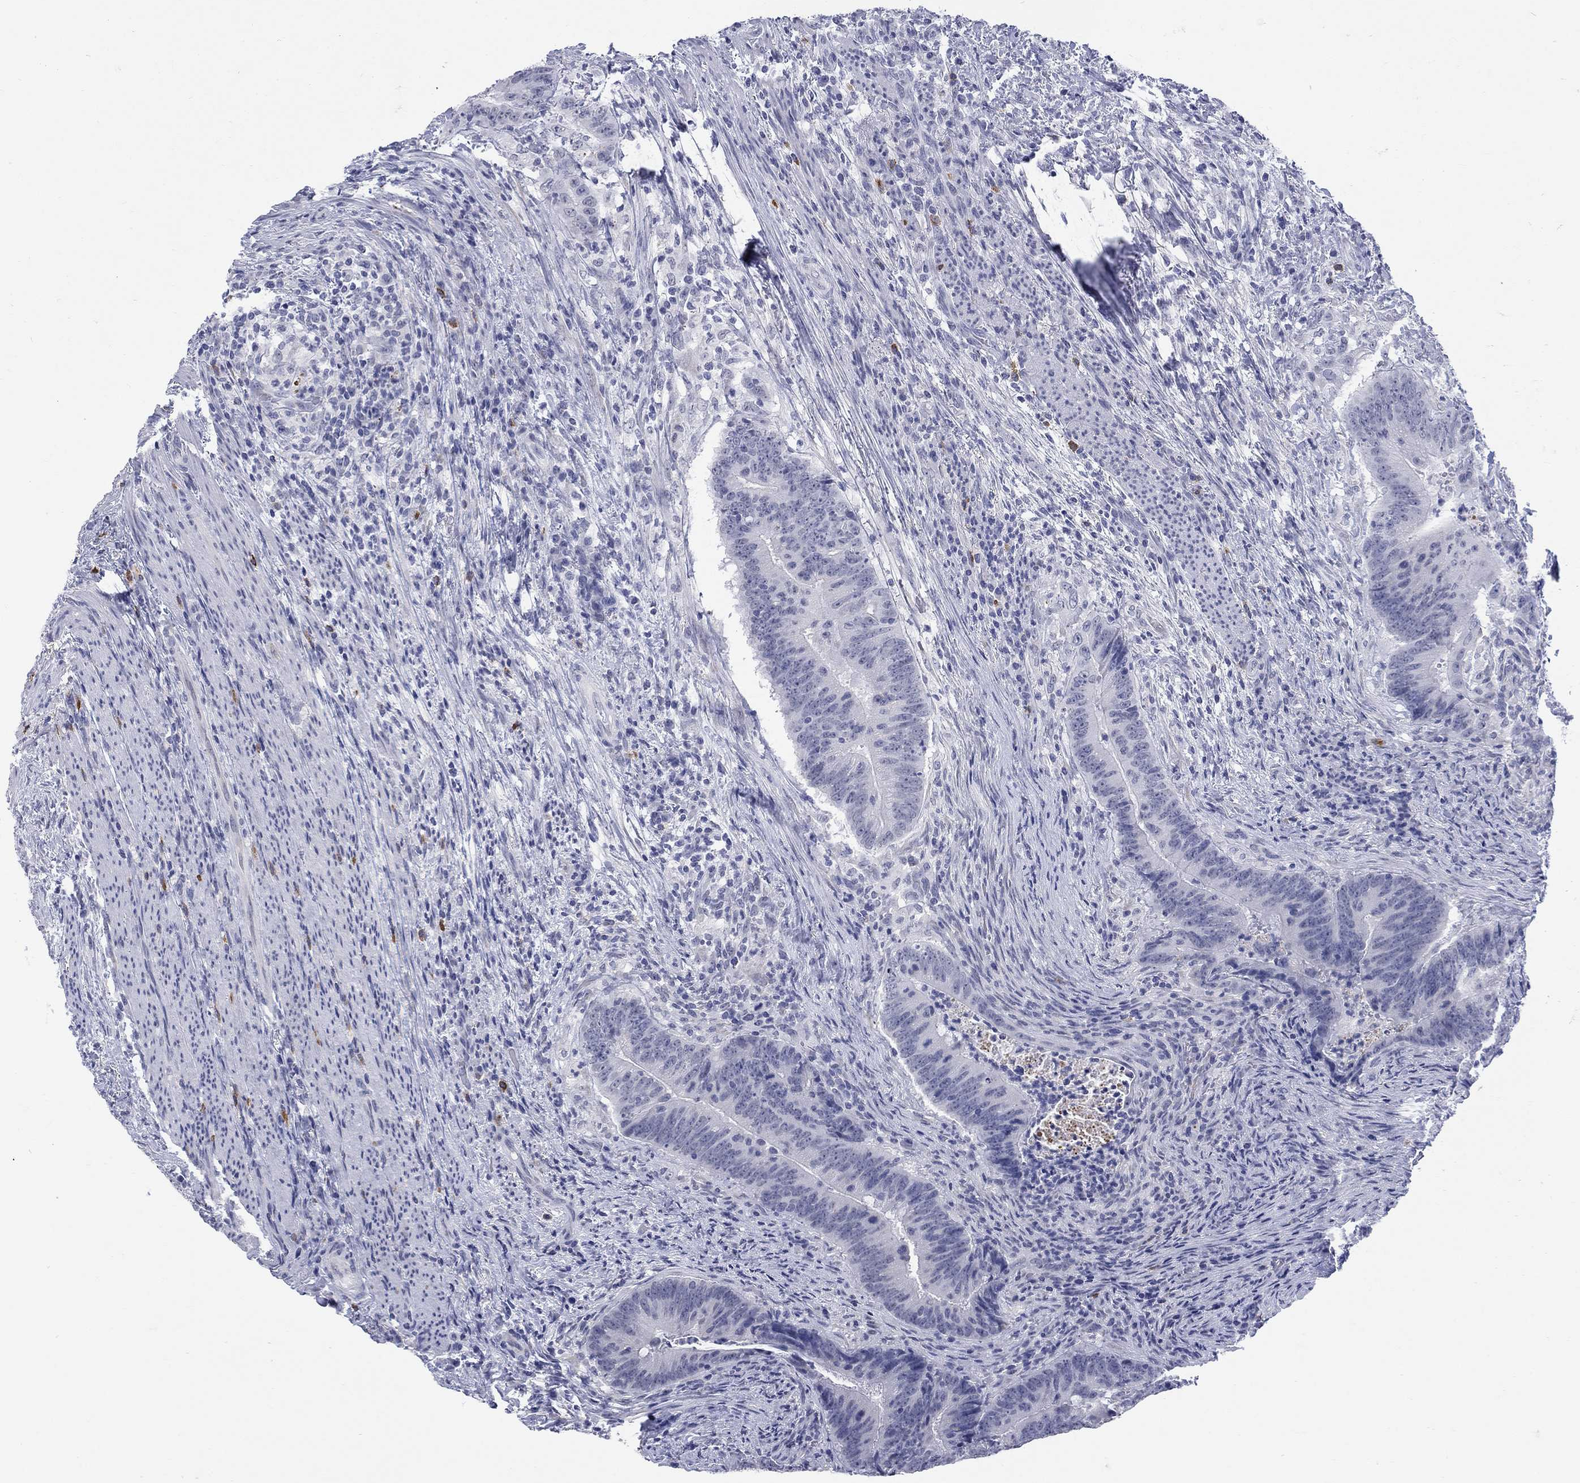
{"staining": {"intensity": "negative", "quantity": "none", "location": "none"}, "tissue": "colorectal cancer", "cell_type": "Tumor cells", "image_type": "cancer", "snomed": [{"axis": "morphology", "description": "Adenocarcinoma, NOS"}, {"axis": "topography", "description": "Colon"}], "caption": "An image of human colorectal cancer (adenocarcinoma) is negative for staining in tumor cells.", "gene": "ECEL1", "patient": {"sex": "female", "age": 87}}